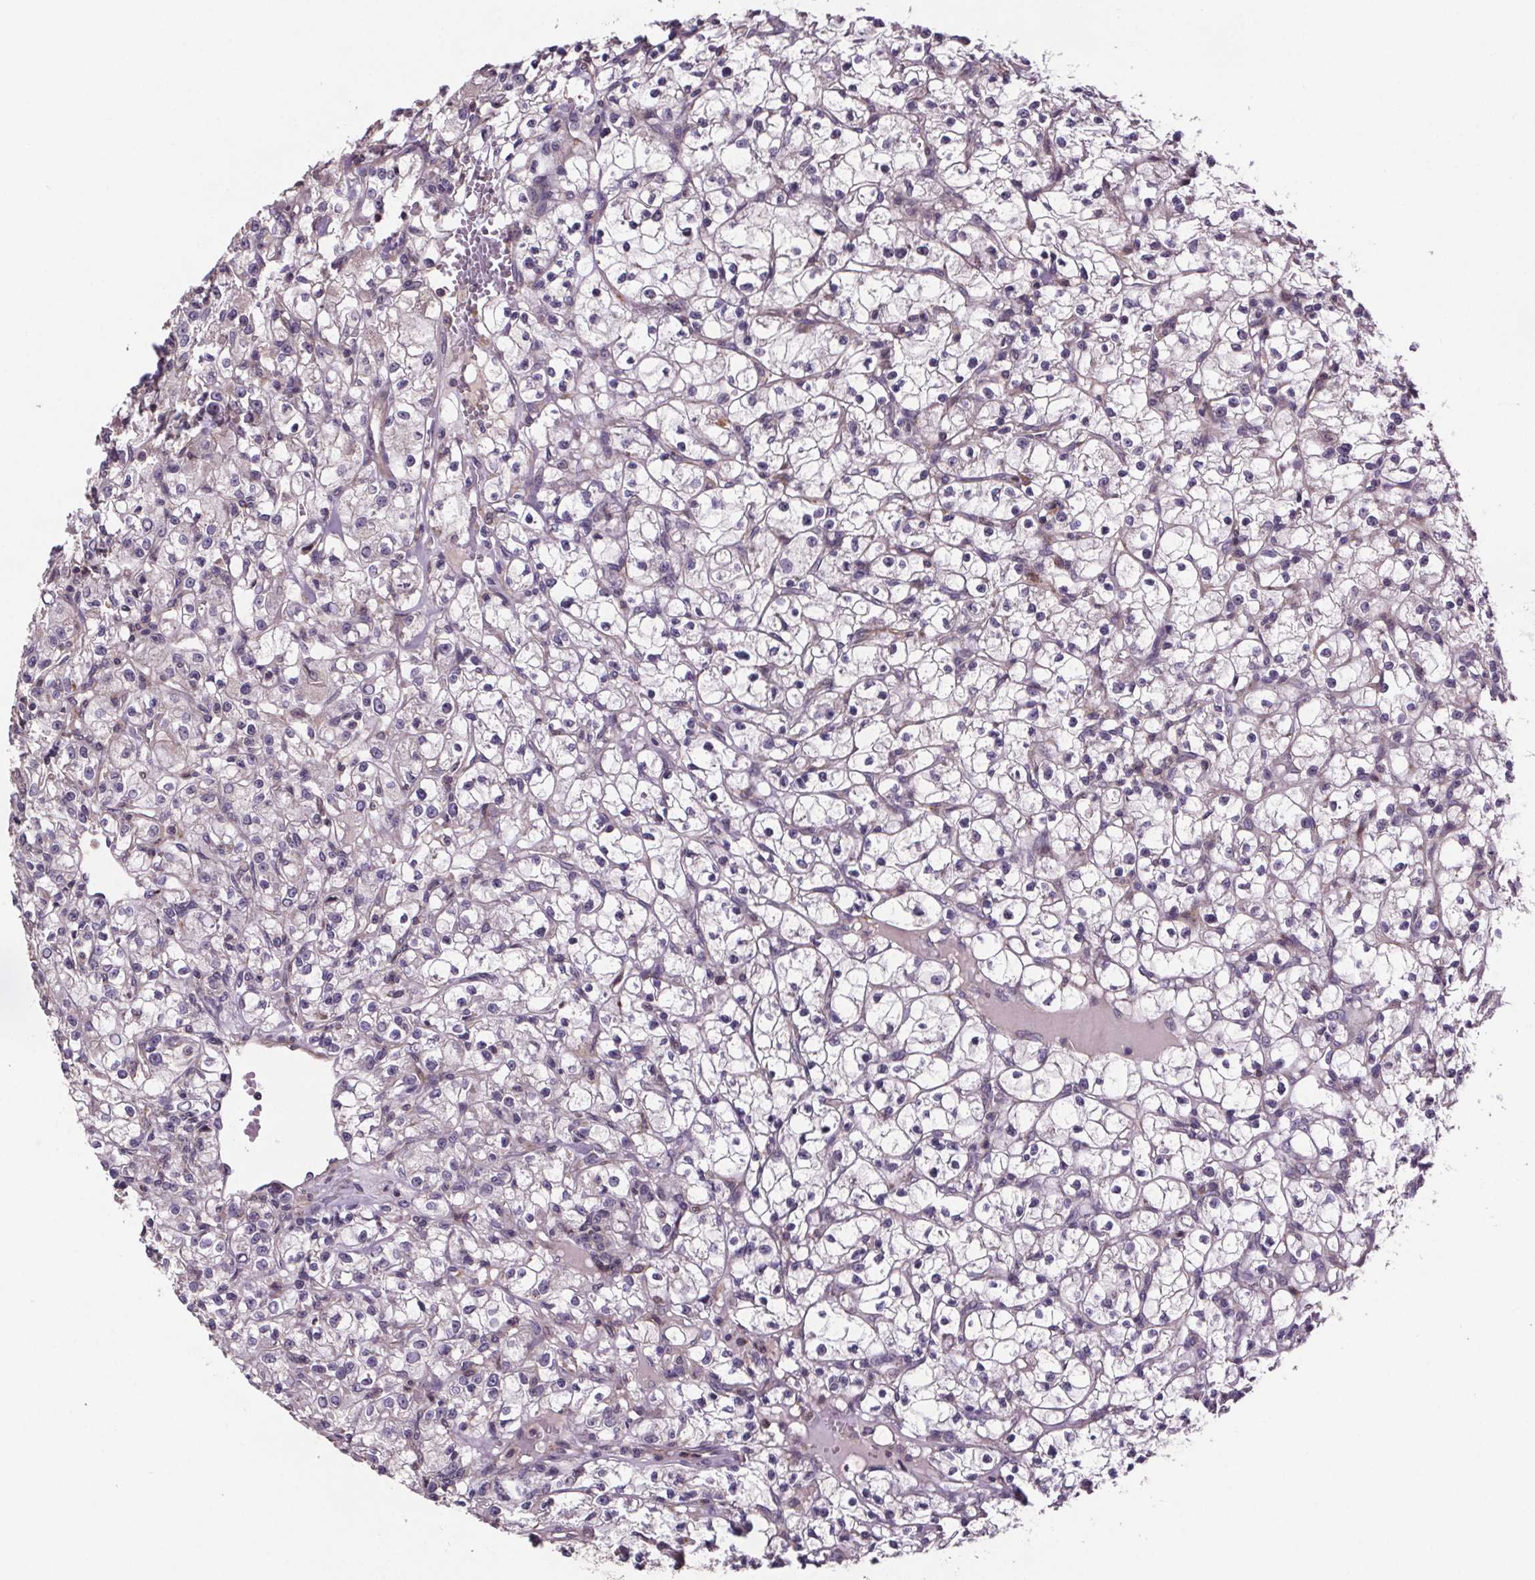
{"staining": {"intensity": "negative", "quantity": "none", "location": "none"}, "tissue": "renal cancer", "cell_type": "Tumor cells", "image_type": "cancer", "snomed": [{"axis": "morphology", "description": "Adenocarcinoma, NOS"}, {"axis": "topography", "description": "Kidney"}], "caption": "The photomicrograph reveals no staining of tumor cells in renal cancer.", "gene": "CLN3", "patient": {"sex": "female", "age": 59}}